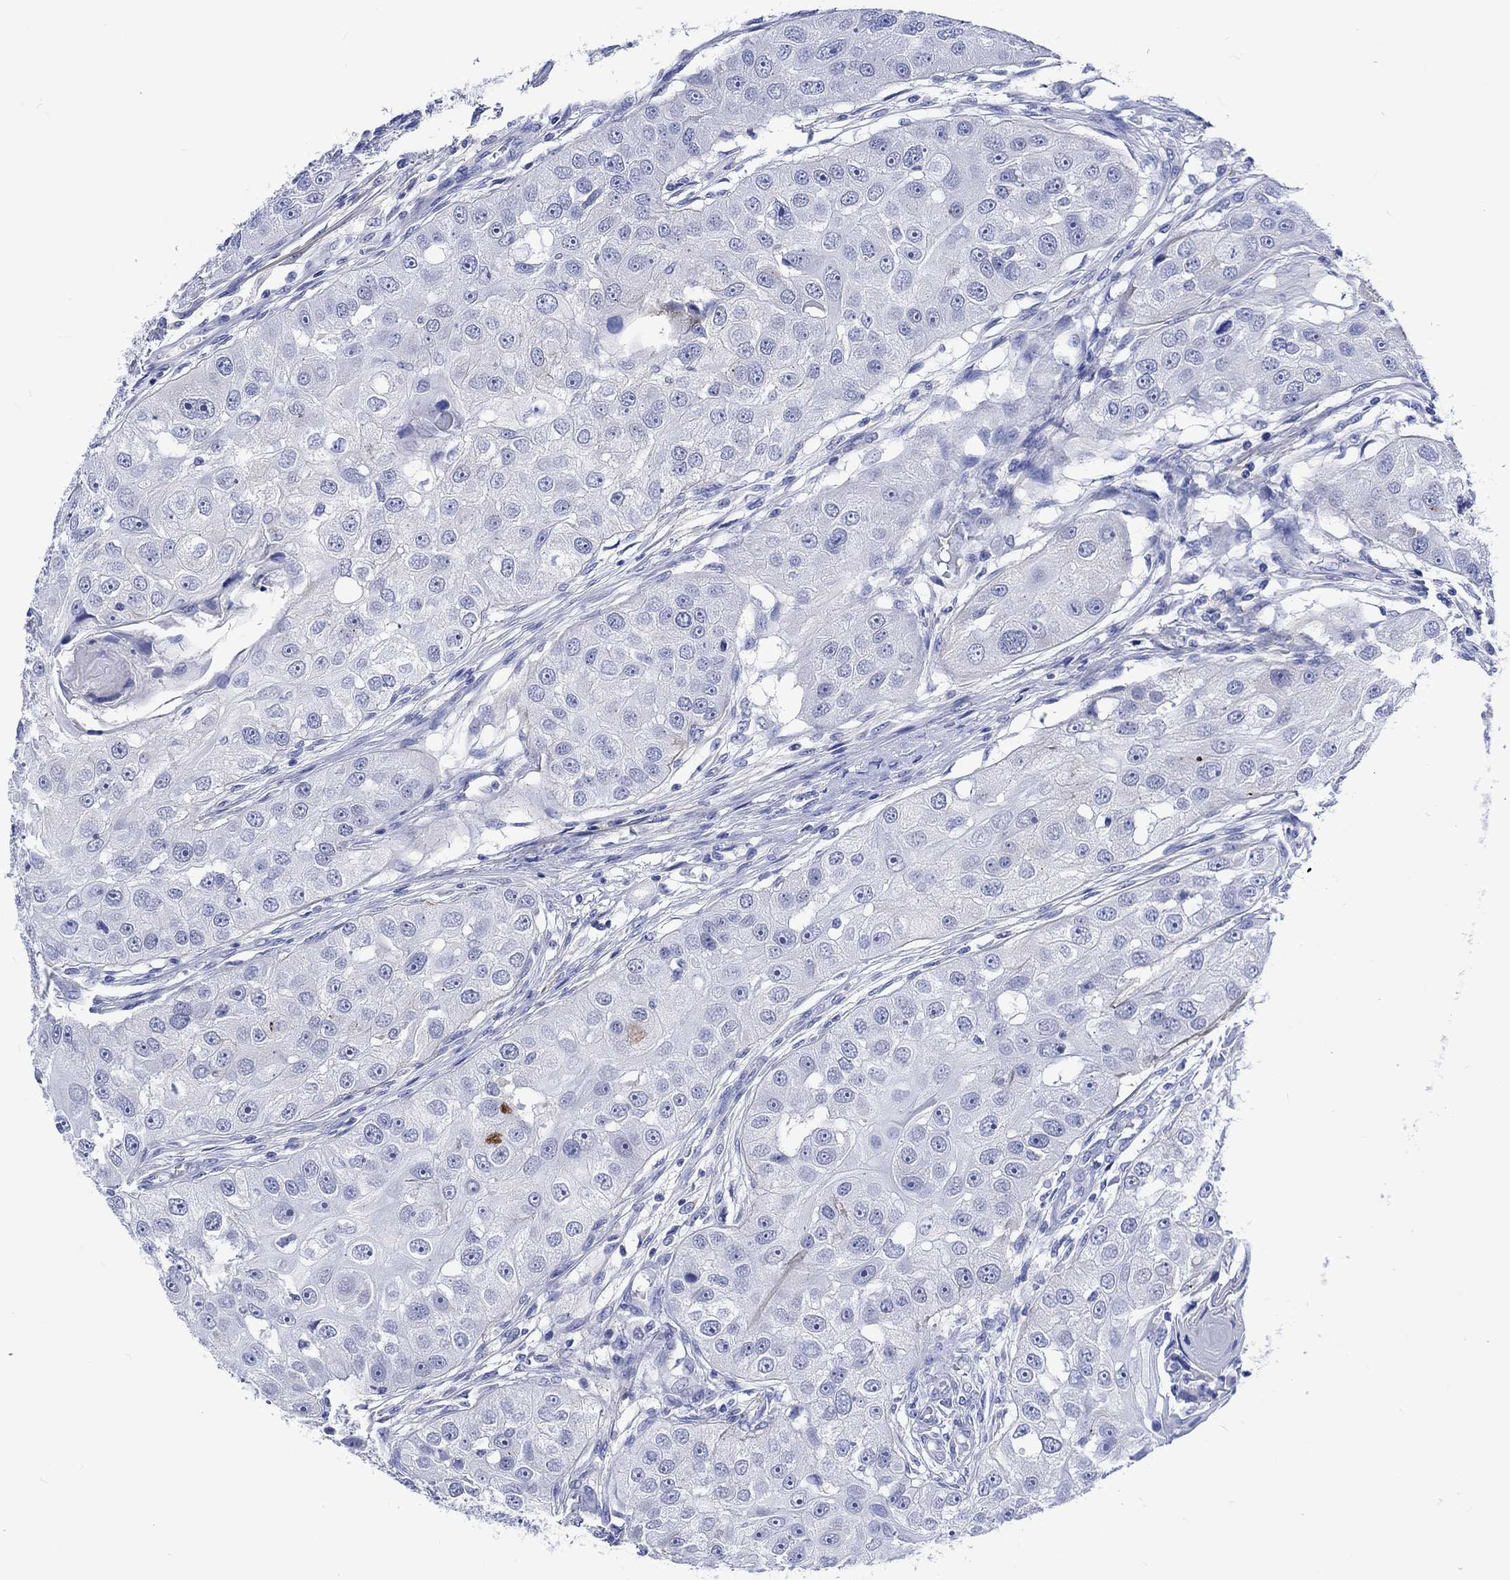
{"staining": {"intensity": "negative", "quantity": "none", "location": "none"}, "tissue": "head and neck cancer", "cell_type": "Tumor cells", "image_type": "cancer", "snomed": [{"axis": "morphology", "description": "Normal tissue, NOS"}, {"axis": "morphology", "description": "Squamous cell carcinoma, NOS"}, {"axis": "topography", "description": "Skeletal muscle"}, {"axis": "topography", "description": "Head-Neck"}], "caption": "Tumor cells are negative for protein expression in human squamous cell carcinoma (head and neck). (DAB (3,3'-diaminobenzidine) immunohistochemistry (IHC) with hematoxylin counter stain).", "gene": "KLHL33", "patient": {"sex": "male", "age": 51}}